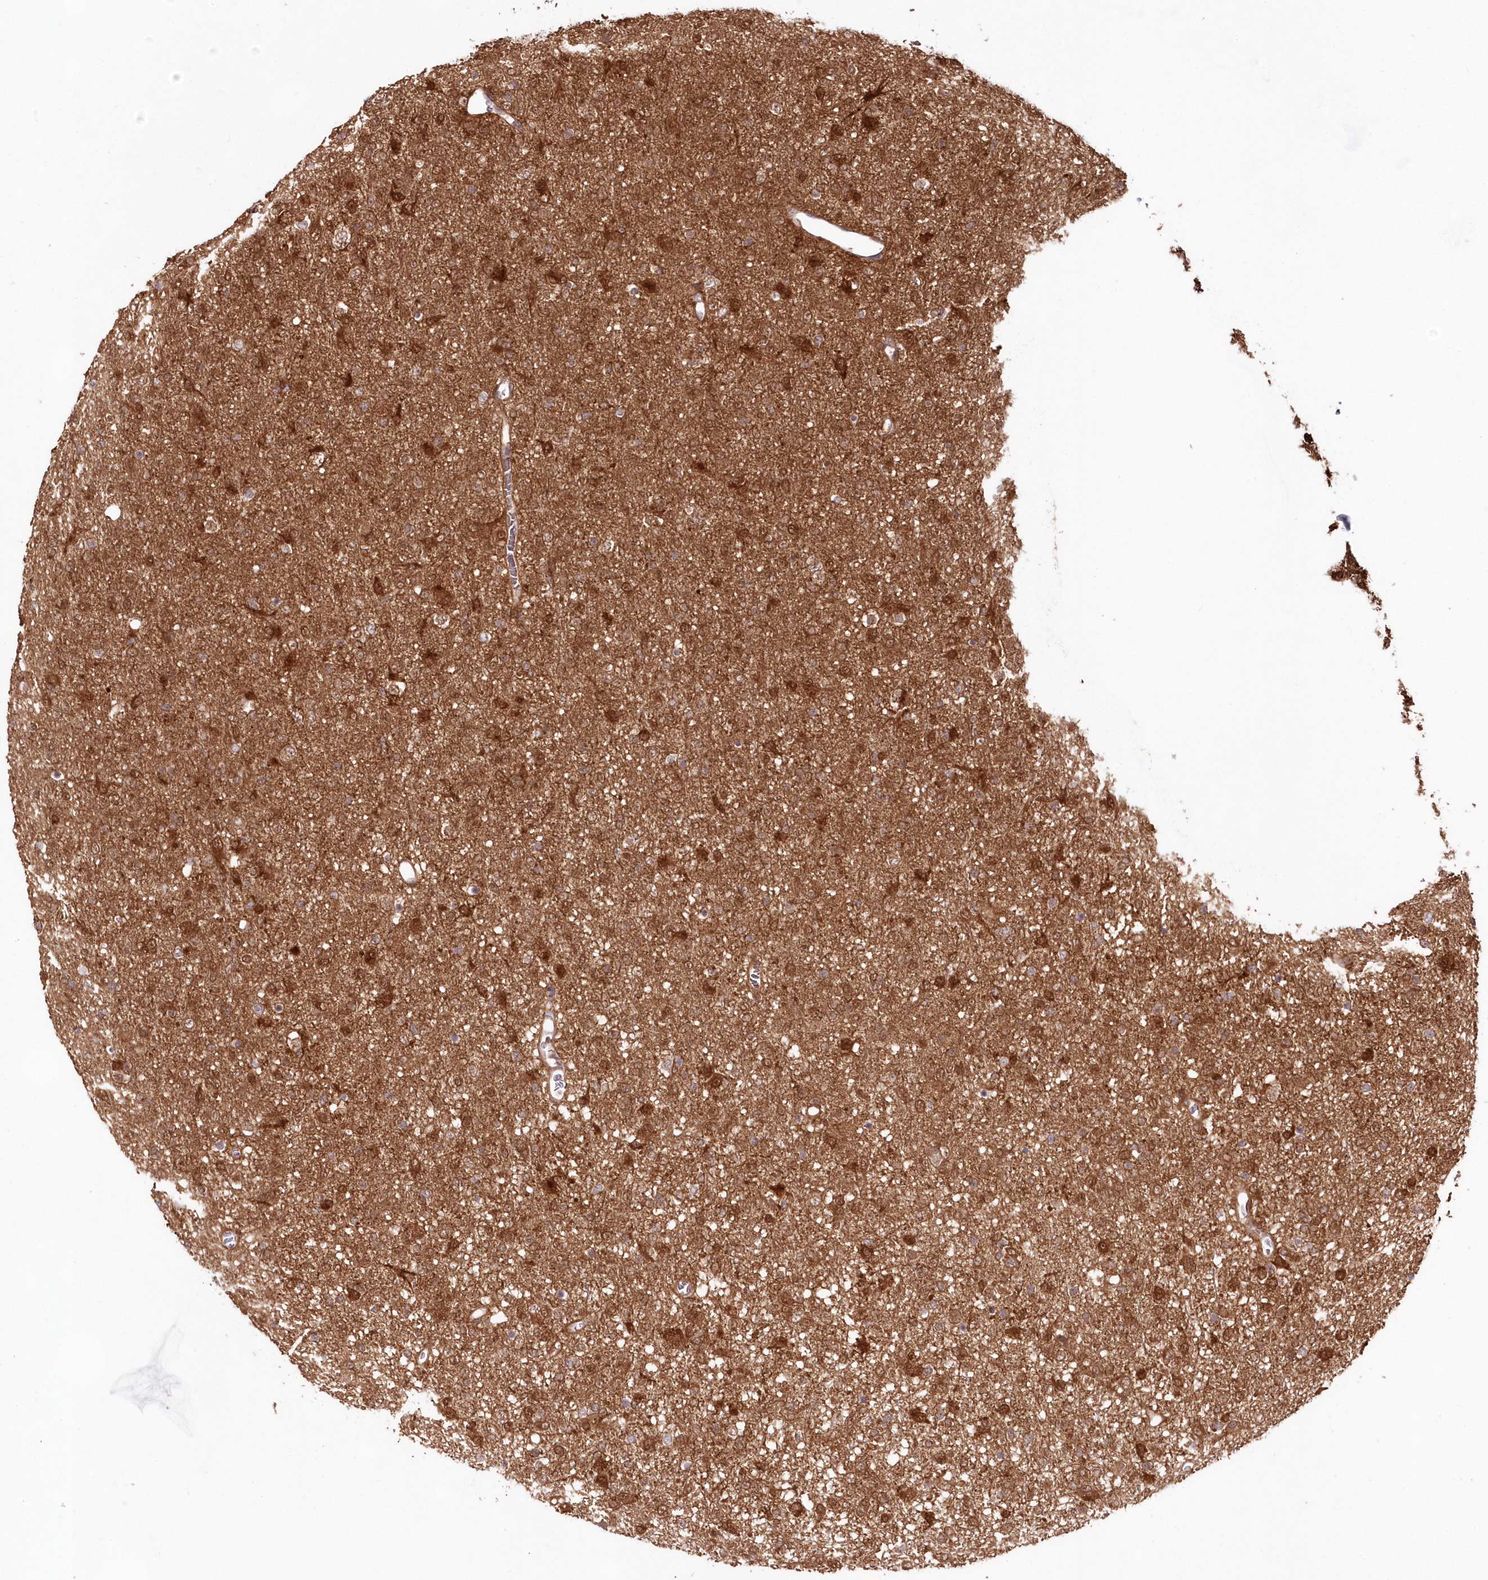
{"staining": {"intensity": "moderate", "quantity": ">75%", "location": "cytoplasmic/membranous"}, "tissue": "glioma", "cell_type": "Tumor cells", "image_type": "cancer", "snomed": [{"axis": "morphology", "description": "Glioma, malignant, Low grade"}, {"axis": "topography", "description": "Brain"}], "caption": "Protein staining demonstrates moderate cytoplasmic/membranous staining in approximately >75% of tumor cells in glioma. The staining was performed using DAB to visualize the protein expression in brown, while the nuclei were stained in blue with hematoxylin (Magnification: 20x).", "gene": "IMPA1", "patient": {"sex": "male", "age": 65}}